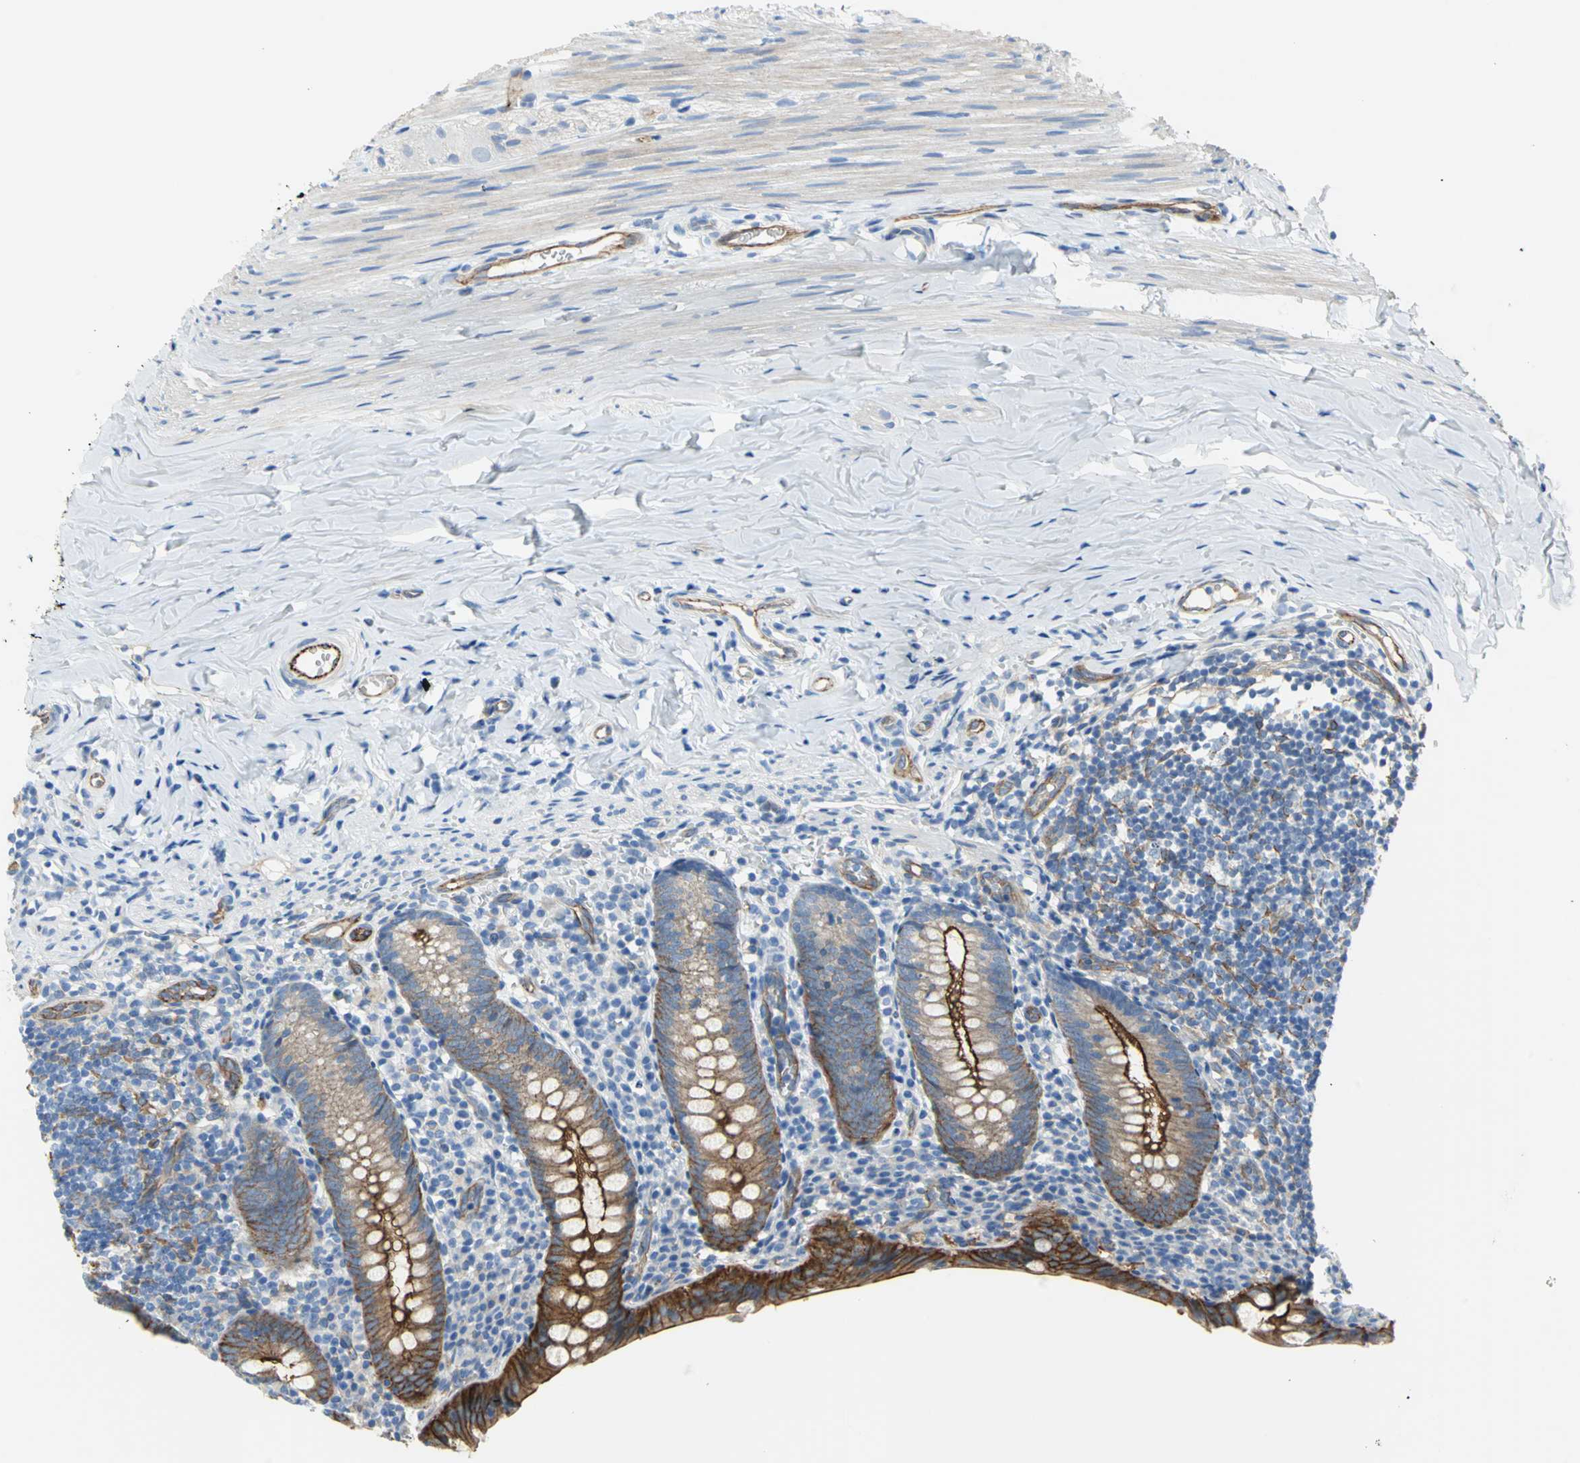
{"staining": {"intensity": "strong", "quantity": ">75%", "location": "cytoplasmic/membranous,nuclear"}, "tissue": "appendix", "cell_type": "Glandular cells", "image_type": "normal", "snomed": [{"axis": "morphology", "description": "Normal tissue, NOS"}, {"axis": "topography", "description": "Appendix"}], "caption": "Protein staining of unremarkable appendix reveals strong cytoplasmic/membranous,nuclear positivity in about >75% of glandular cells.", "gene": "FLNB", "patient": {"sex": "female", "age": 10}}